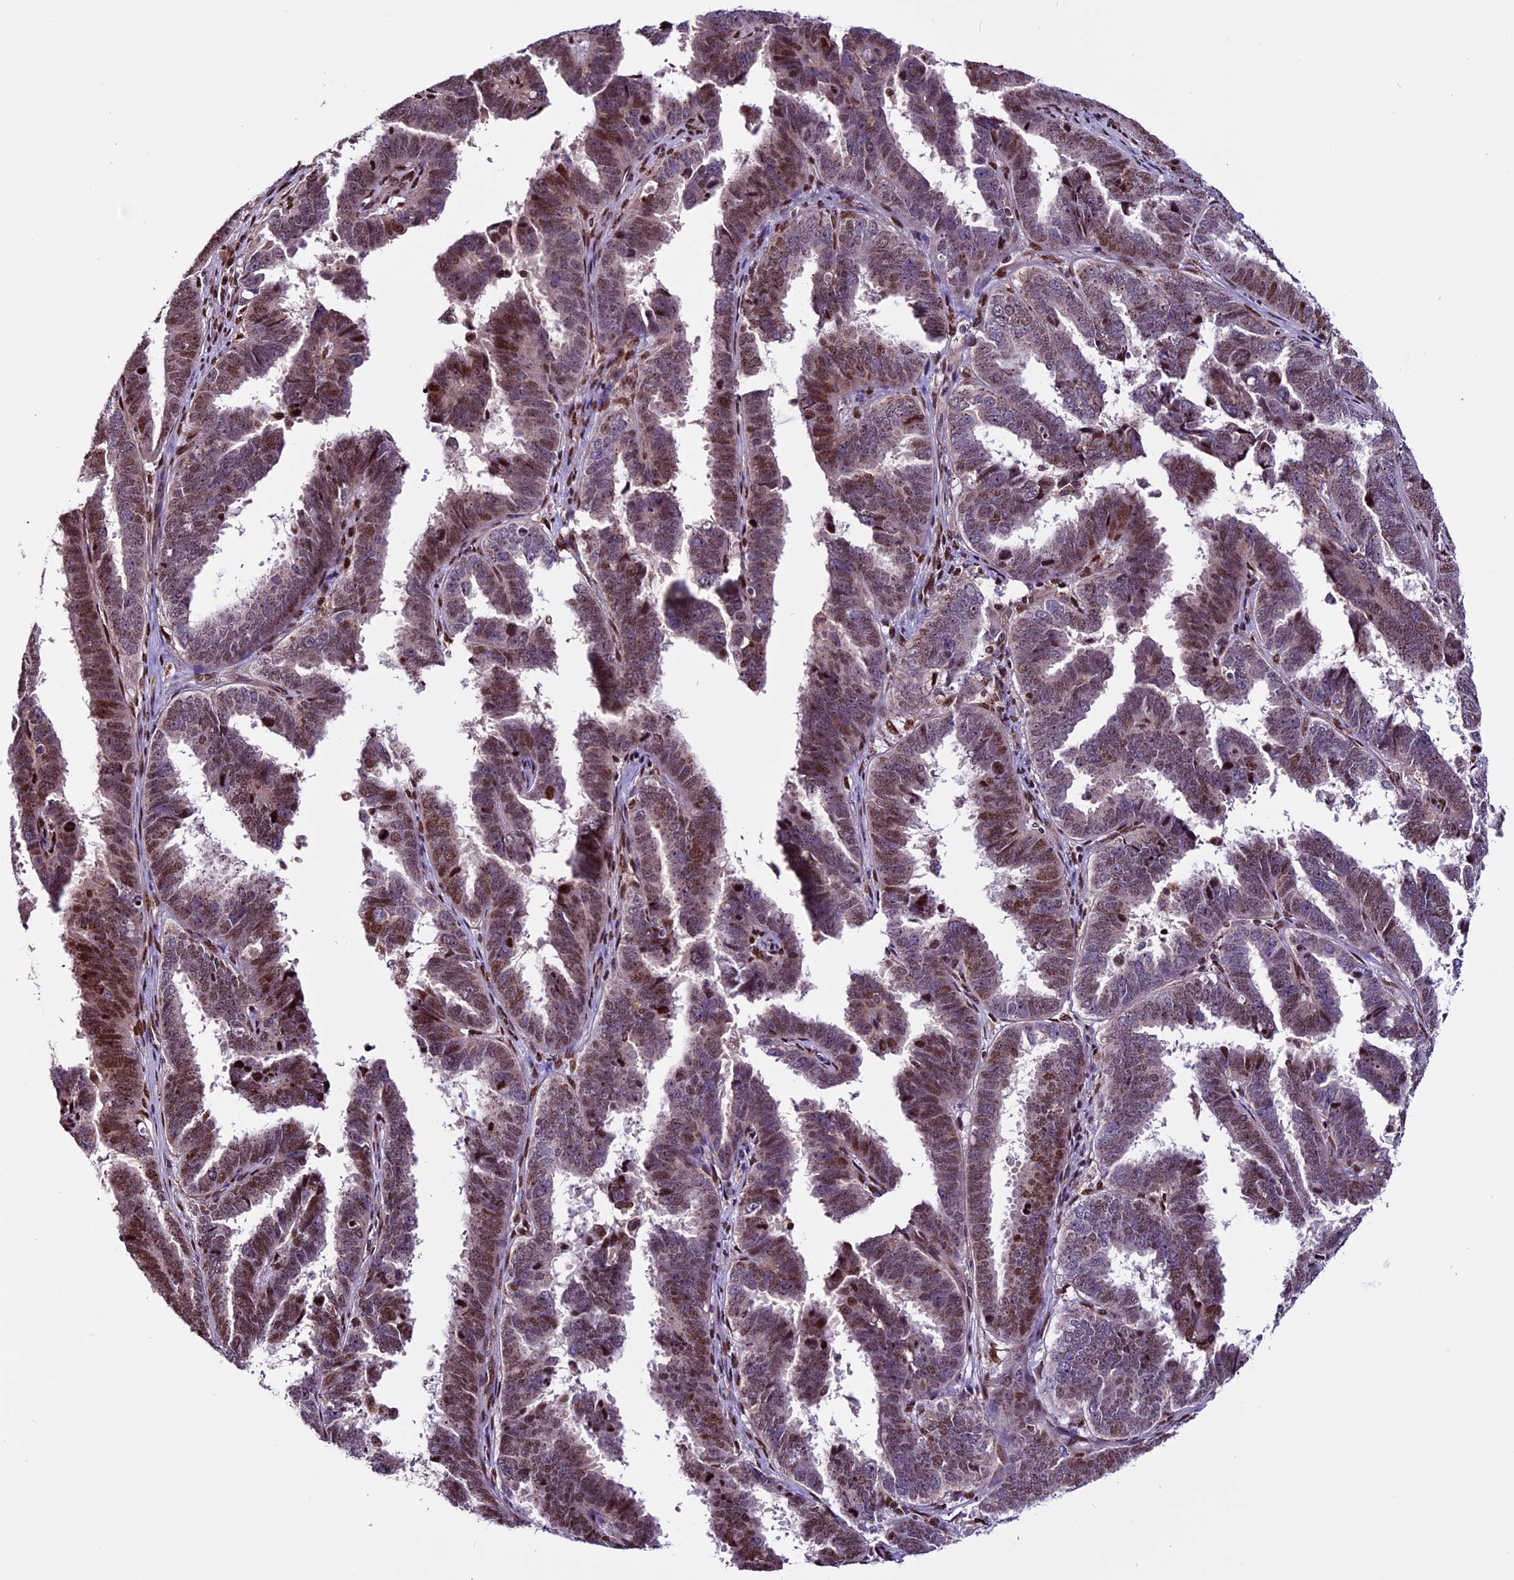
{"staining": {"intensity": "moderate", "quantity": ">75%", "location": "nuclear"}, "tissue": "endometrial cancer", "cell_type": "Tumor cells", "image_type": "cancer", "snomed": [{"axis": "morphology", "description": "Adenocarcinoma, NOS"}, {"axis": "topography", "description": "Endometrium"}], "caption": "High-magnification brightfield microscopy of endometrial adenocarcinoma stained with DAB (3,3'-diaminobenzidine) (brown) and counterstained with hematoxylin (blue). tumor cells exhibit moderate nuclear expression is present in about>75% of cells.", "gene": "RINL", "patient": {"sex": "female", "age": 75}}